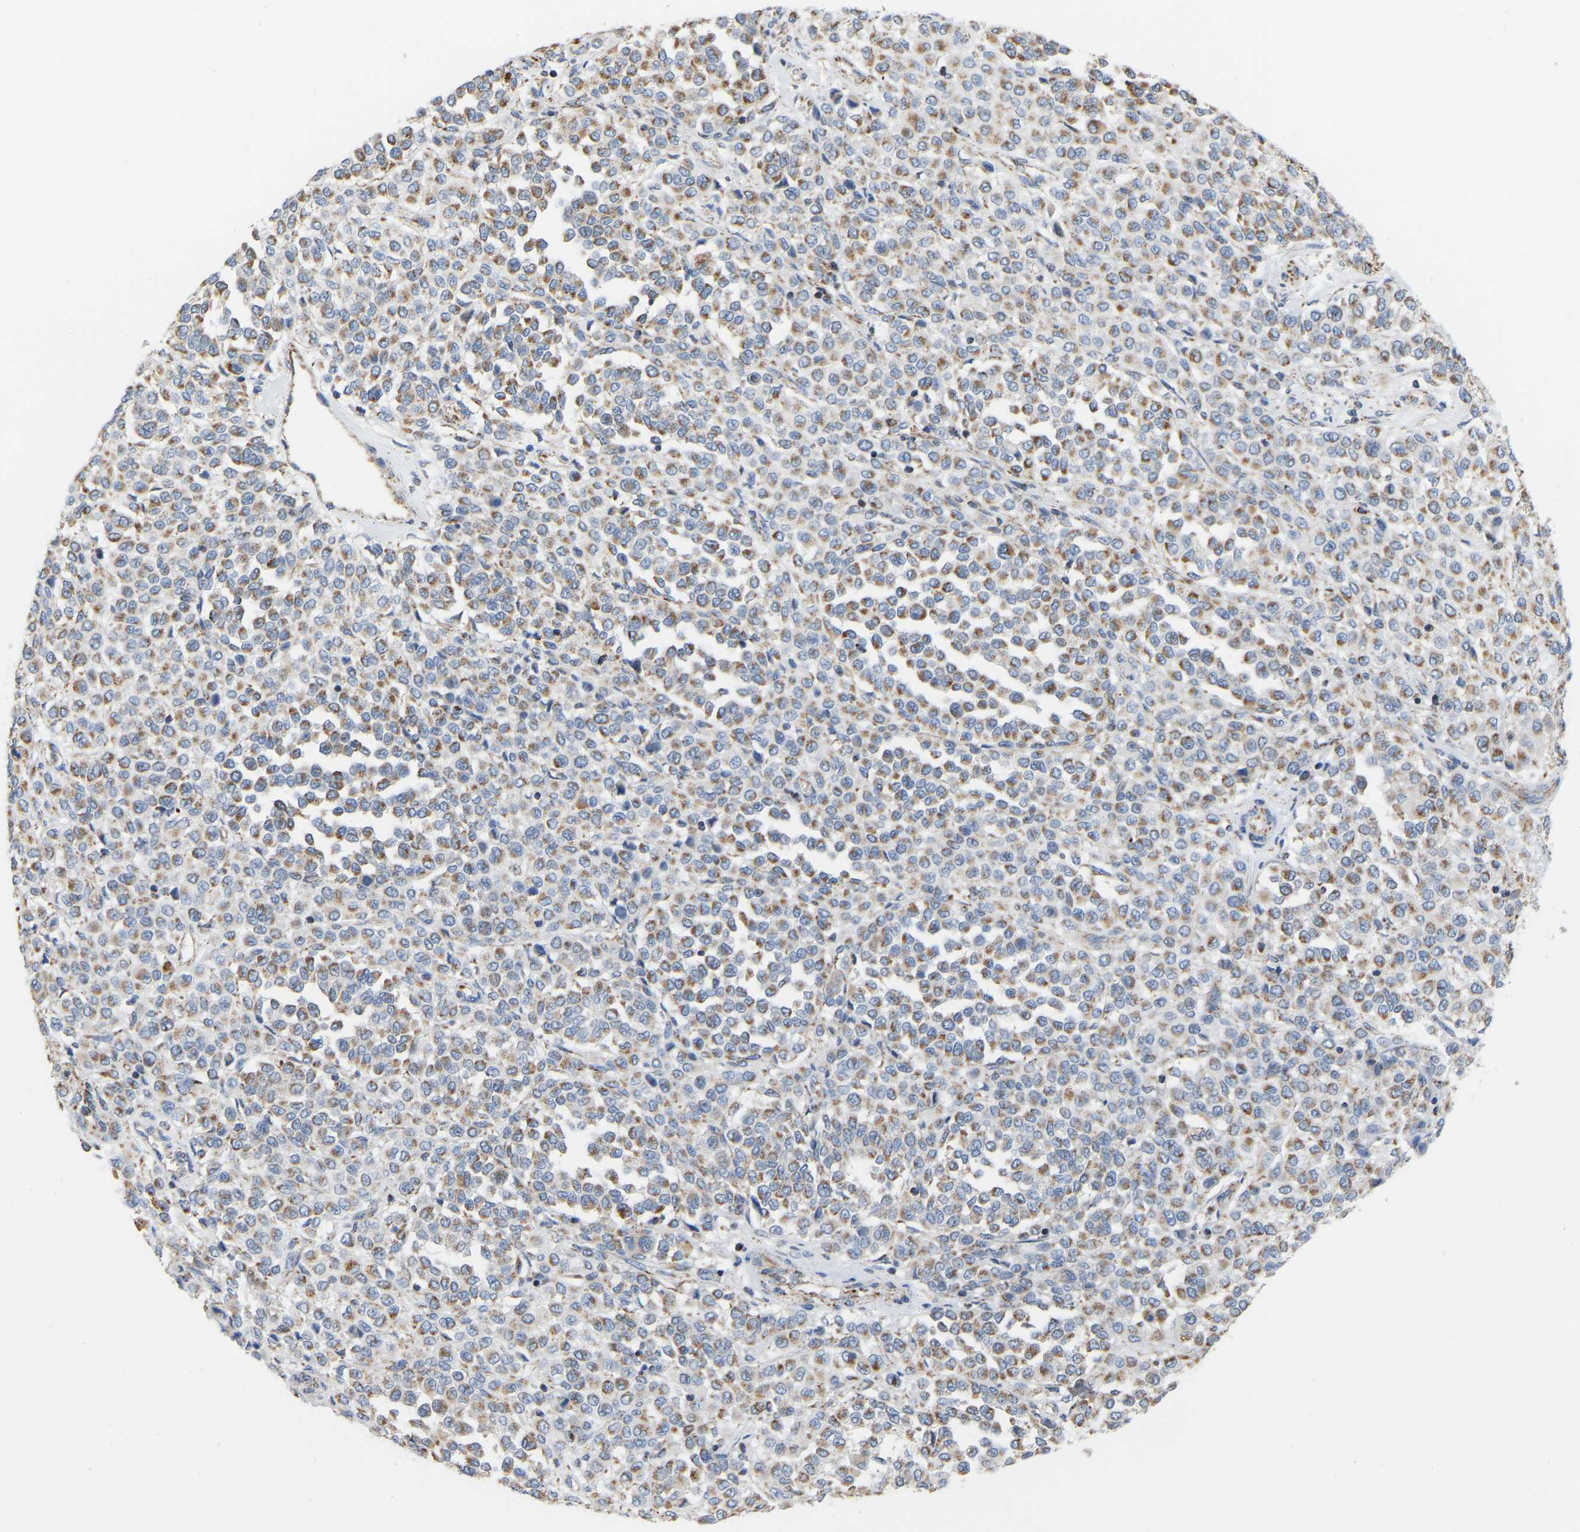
{"staining": {"intensity": "moderate", "quantity": ">75%", "location": "cytoplasmic/membranous"}, "tissue": "melanoma", "cell_type": "Tumor cells", "image_type": "cancer", "snomed": [{"axis": "morphology", "description": "Malignant melanoma, Metastatic site"}, {"axis": "topography", "description": "Pancreas"}], "caption": "Moderate cytoplasmic/membranous expression is identified in about >75% of tumor cells in malignant melanoma (metastatic site).", "gene": "CBLB", "patient": {"sex": "female", "age": 30}}